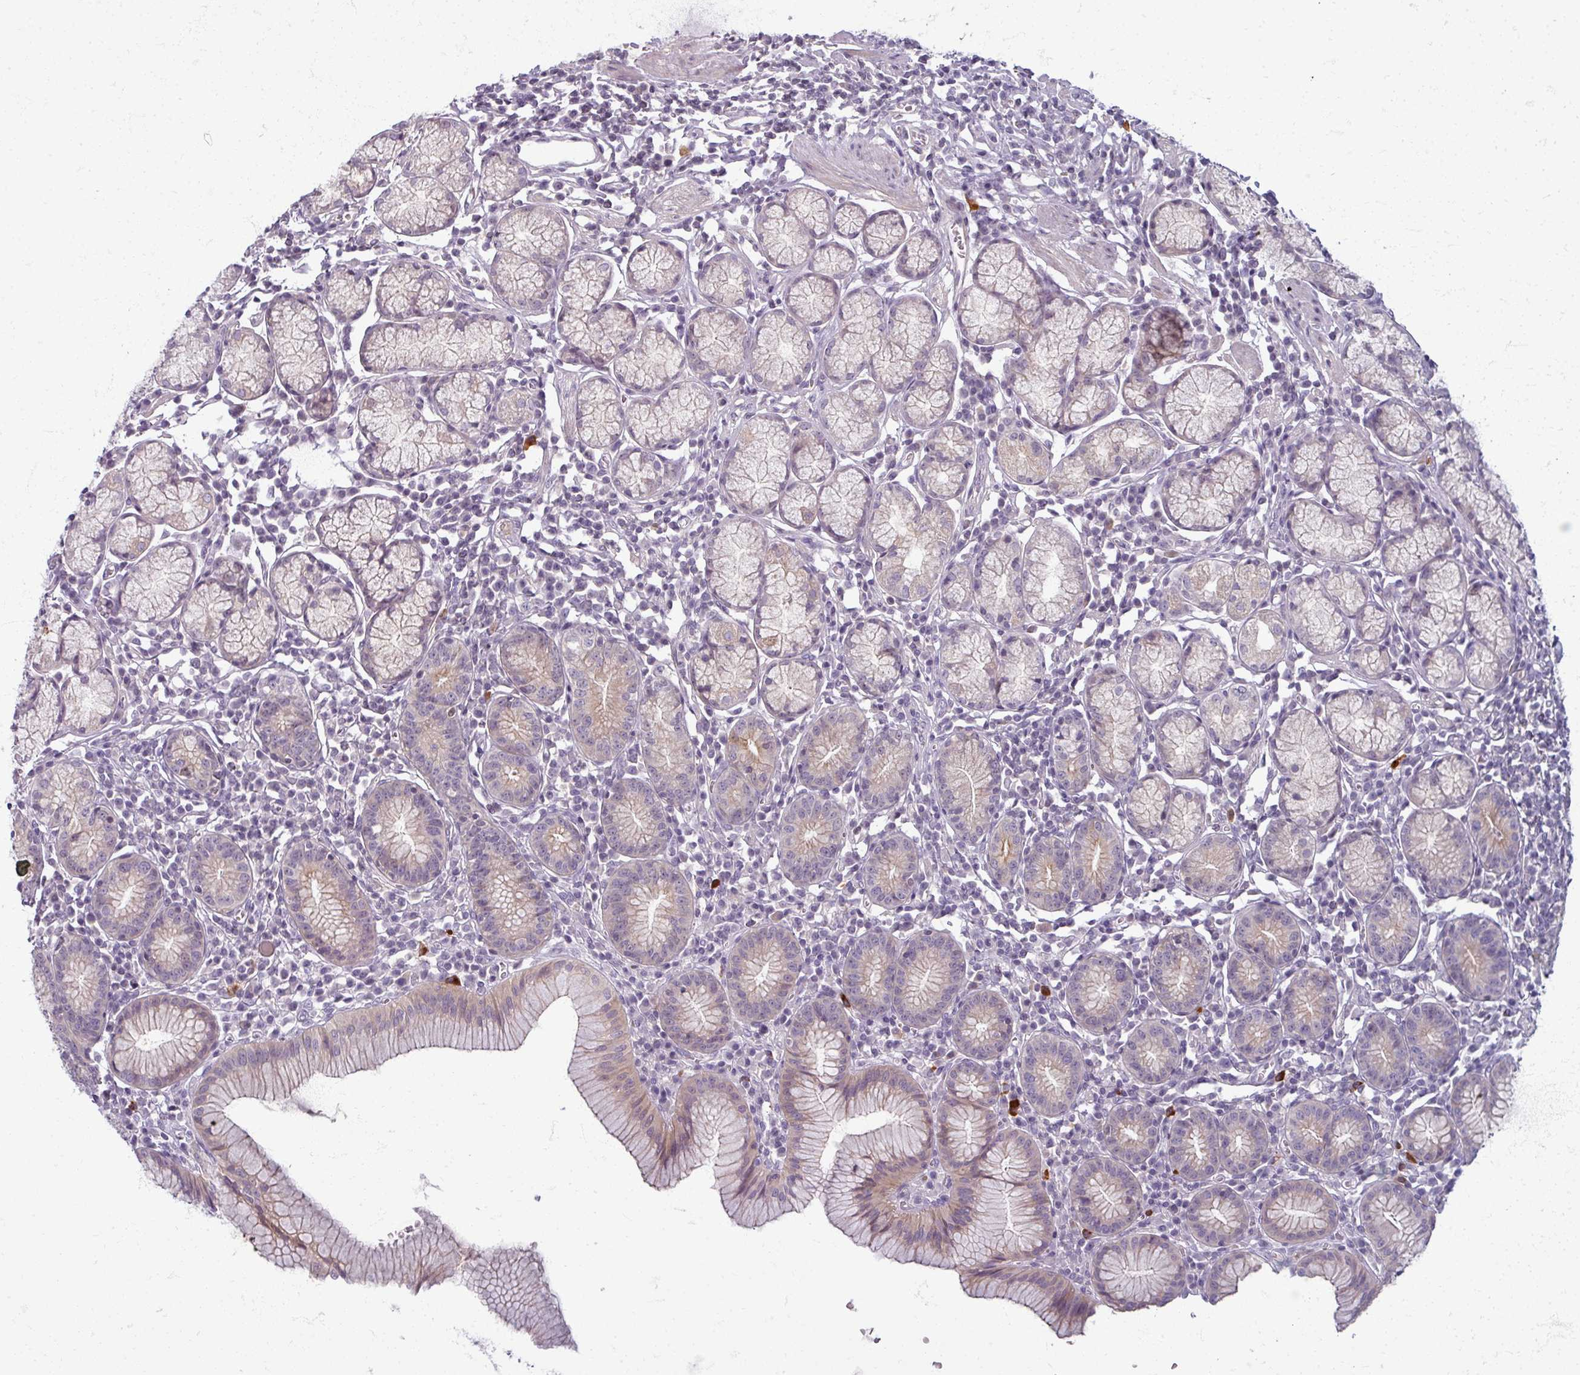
{"staining": {"intensity": "moderate", "quantity": "25%-75%", "location": "cytoplasmic/membranous"}, "tissue": "stomach", "cell_type": "Glandular cells", "image_type": "normal", "snomed": [{"axis": "morphology", "description": "Normal tissue, NOS"}, {"axis": "topography", "description": "Stomach"}], "caption": "Unremarkable stomach reveals moderate cytoplasmic/membranous expression in about 25%-75% of glandular cells, visualized by immunohistochemistry. The protein of interest is stained brown, and the nuclei are stained in blue (DAB IHC with brightfield microscopy, high magnification).", "gene": "TTLL7", "patient": {"sex": "male", "age": 55}}